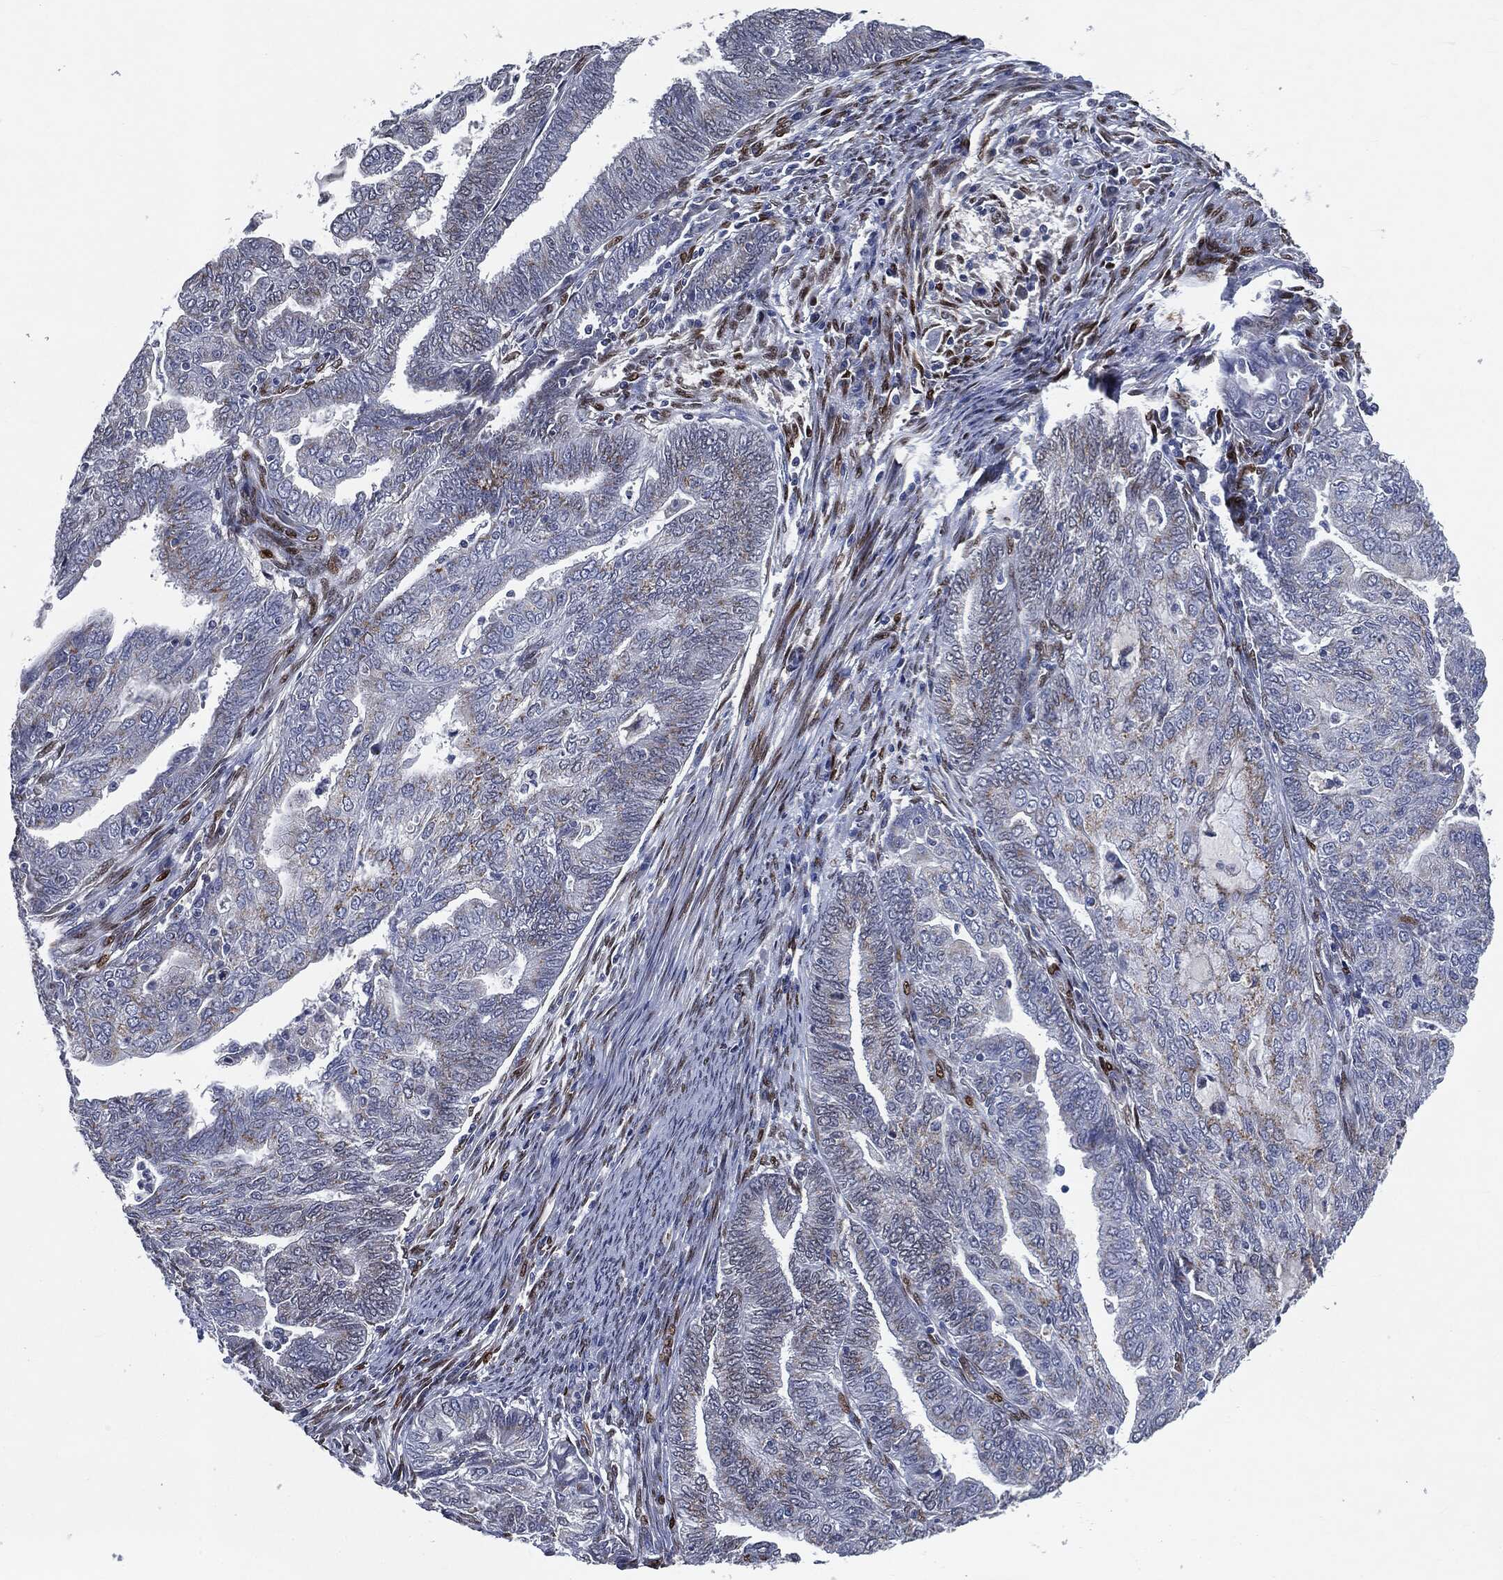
{"staining": {"intensity": "moderate", "quantity": "<25%", "location": "cytoplasmic/membranous"}, "tissue": "endometrial cancer", "cell_type": "Tumor cells", "image_type": "cancer", "snomed": [{"axis": "morphology", "description": "Adenocarcinoma, NOS"}, {"axis": "topography", "description": "Endometrium"}], "caption": "Protein positivity by immunohistochemistry displays moderate cytoplasmic/membranous staining in about <25% of tumor cells in endometrial cancer (adenocarcinoma). (DAB (3,3'-diaminobenzidine) IHC with brightfield microscopy, high magnification).", "gene": "CASD1", "patient": {"sex": "female", "age": 82}}